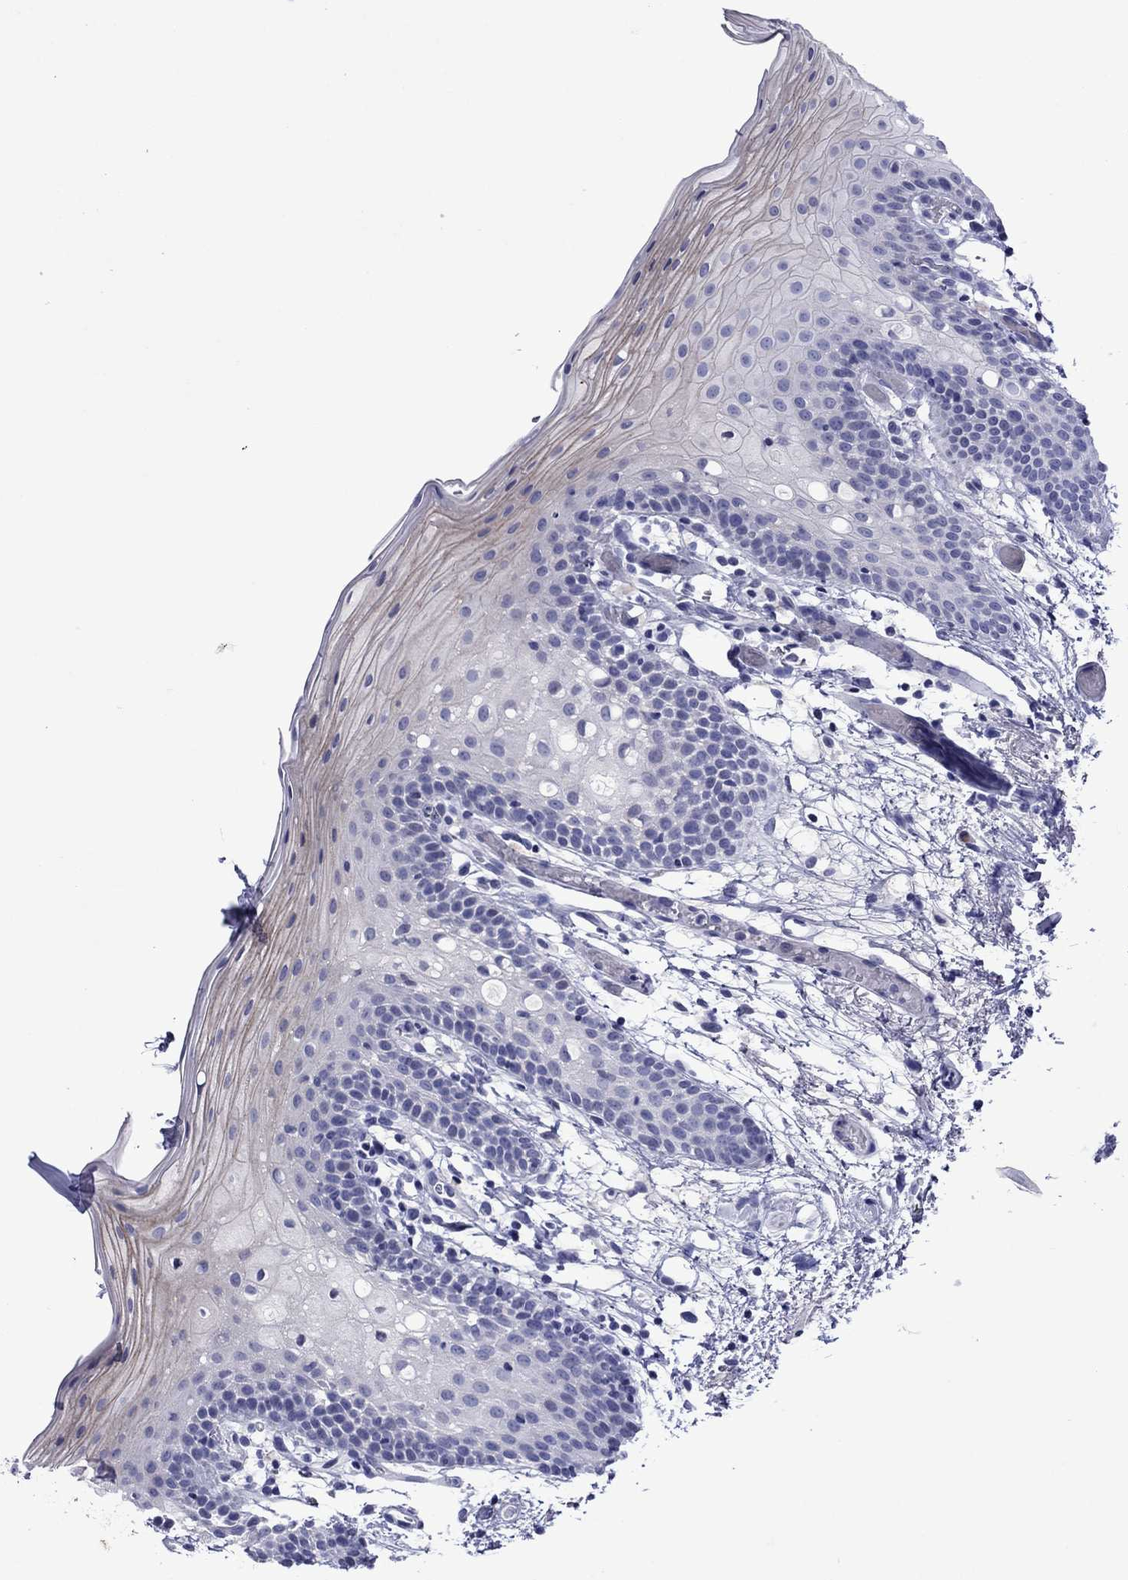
{"staining": {"intensity": "weak", "quantity": "<25%", "location": "cytoplasmic/membranous"}, "tissue": "oral mucosa", "cell_type": "Squamous epithelial cells", "image_type": "normal", "snomed": [{"axis": "morphology", "description": "Normal tissue, NOS"}, {"axis": "topography", "description": "Oral tissue"}, {"axis": "topography", "description": "Tounge, NOS"}], "caption": "This is an IHC photomicrograph of normal oral mucosa. There is no staining in squamous epithelial cells.", "gene": "PIWIL1", "patient": {"sex": "female", "age": 83}}